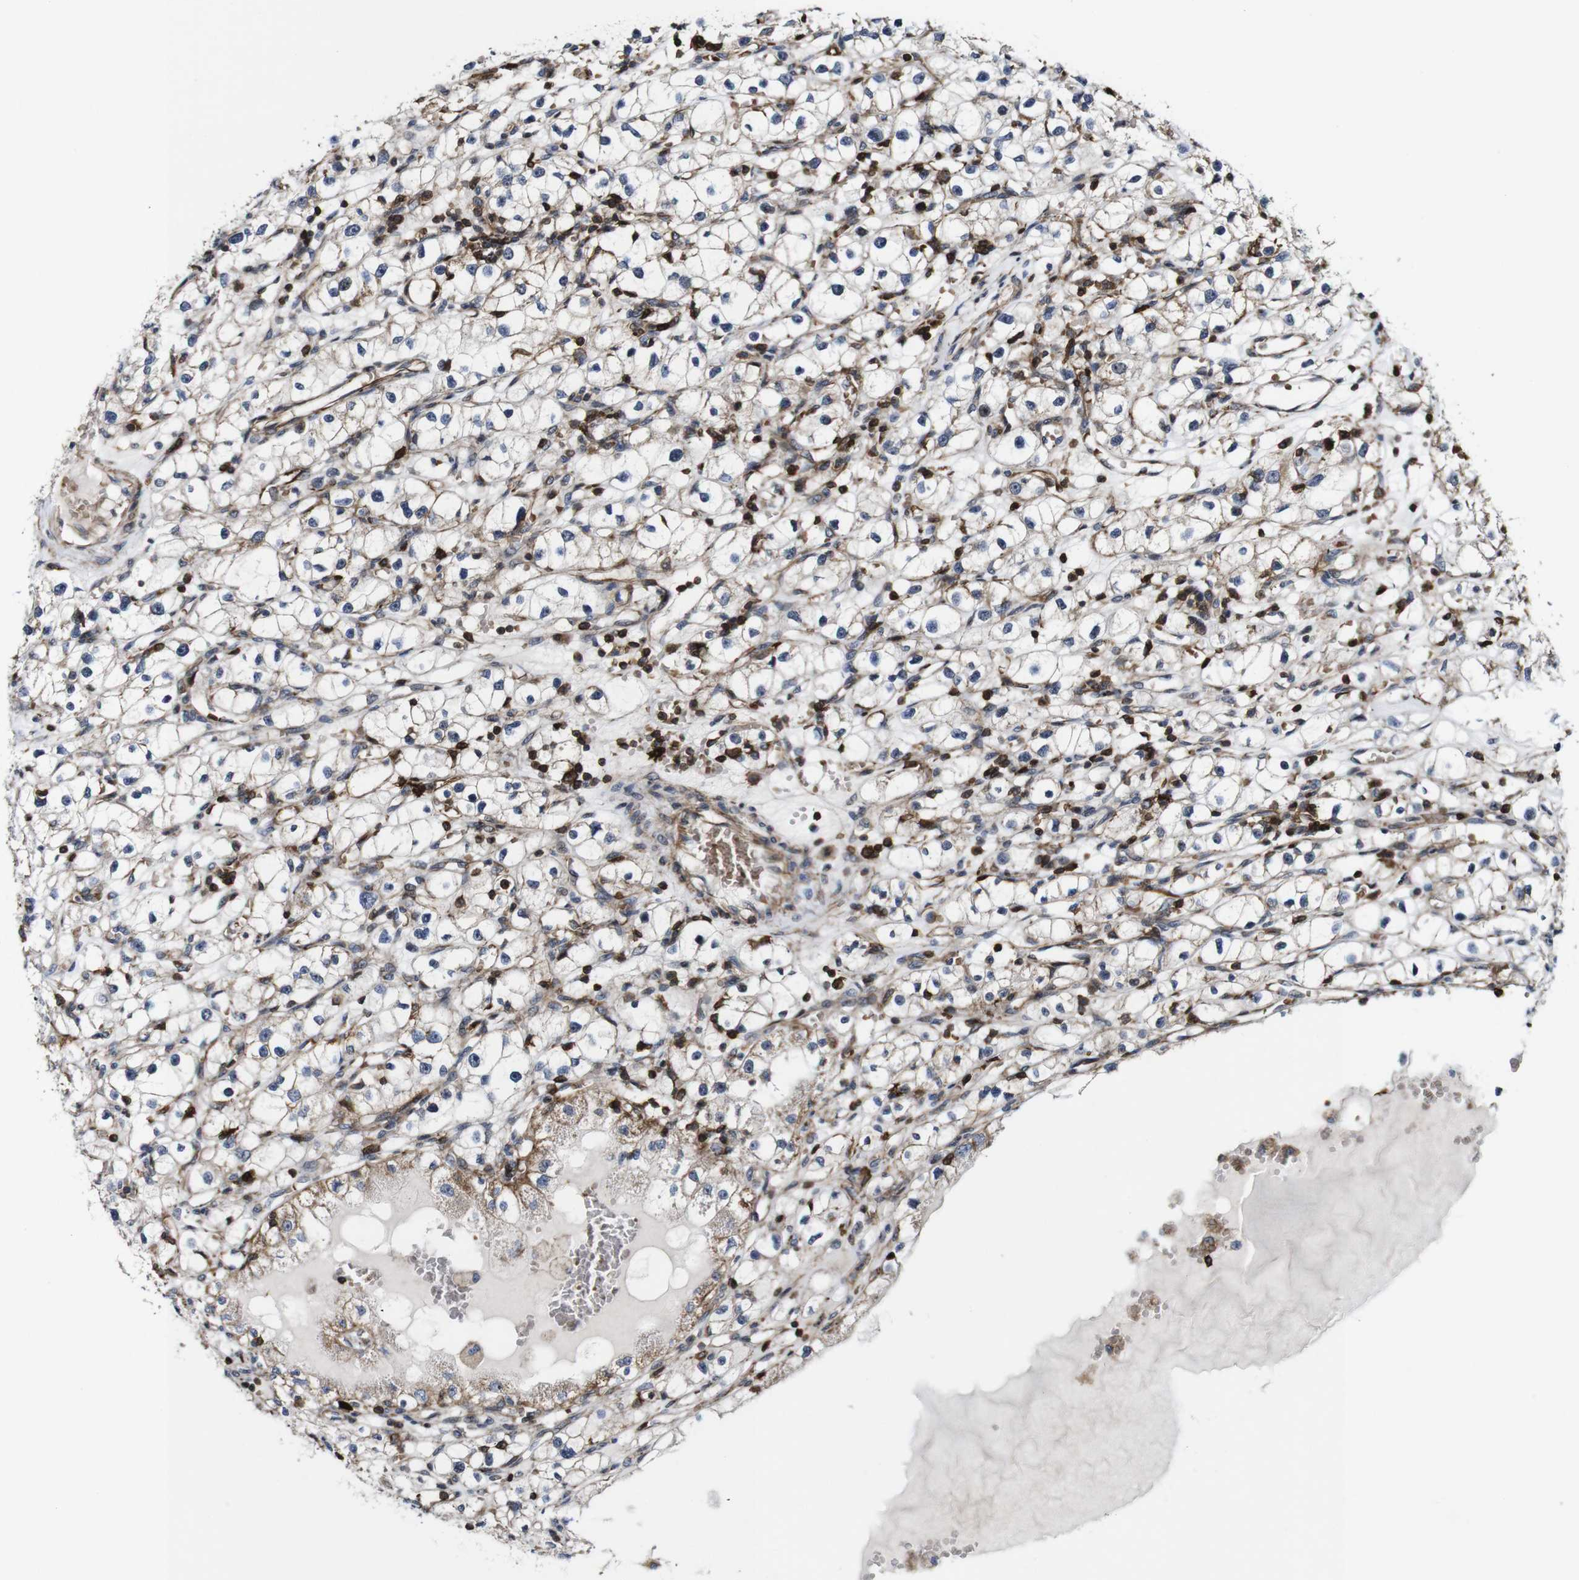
{"staining": {"intensity": "negative", "quantity": "none", "location": "none"}, "tissue": "renal cancer", "cell_type": "Tumor cells", "image_type": "cancer", "snomed": [{"axis": "morphology", "description": "Adenocarcinoma, NOS"}, {"axis": "topography", "description": "Kidney"}], "caption": "Histopathology image shows no significant protein staining in tumor cells of renal cancer. Nuclei are stained in blue.", "gene": "JAK2", "patient": {"sex": "male", "age": 56}}